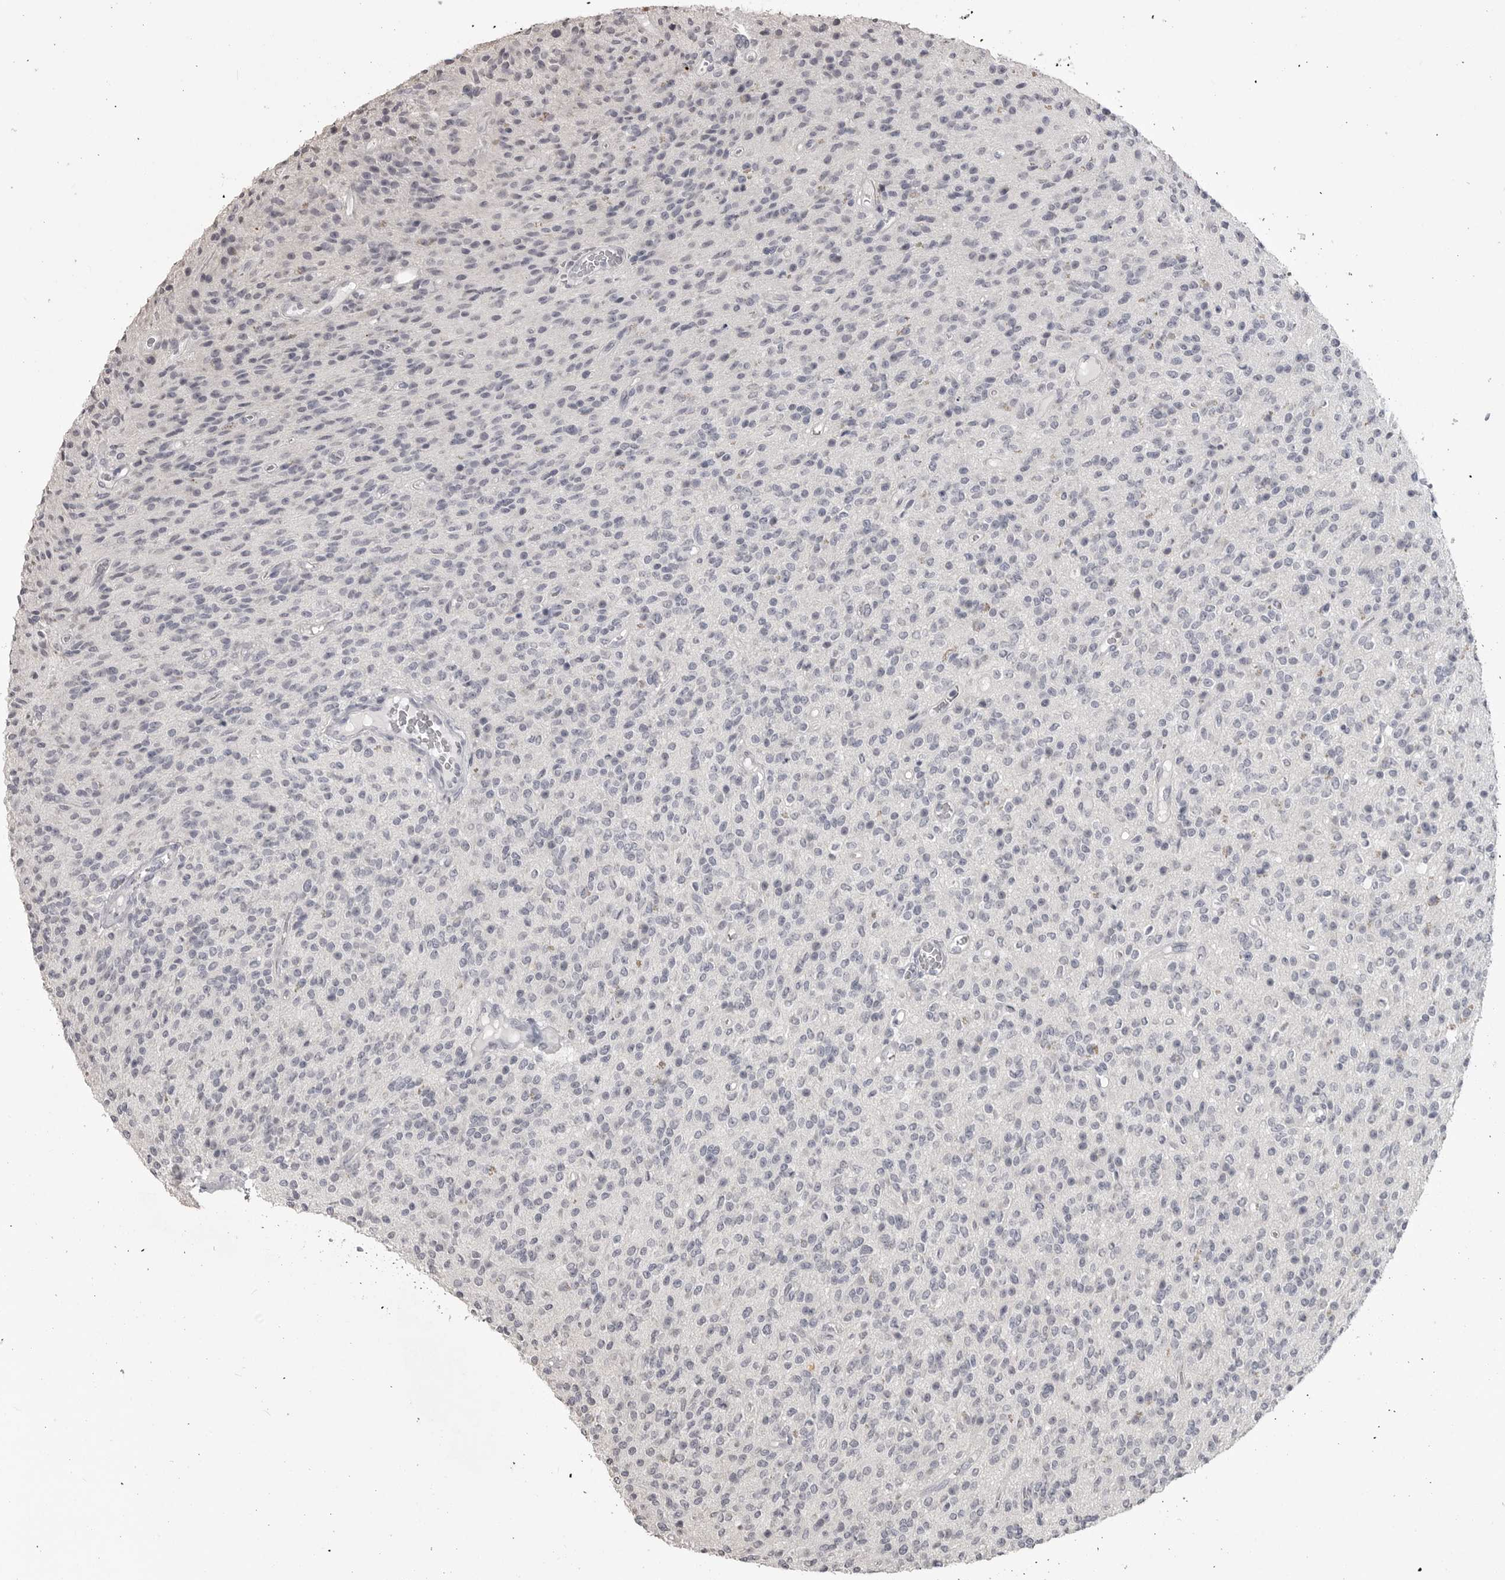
{"staining": {"intensity": "negative", "quantity": "none", "location": "none"}, "tissue": "glioma", "cell_type": "Tumor cells", "image_type": "cancer", "snomed": [{"axis": "morphology", "description": "Glioma, malignant, High grade"}, {"axis": "topography", "description": "Brain"}], "caption": "A photomicrograph of glioma stained for a protein demonstrates no brown staining in tumor cells.", "gene": "GPN2", "patient": {"sex": "male", "age": 34}}